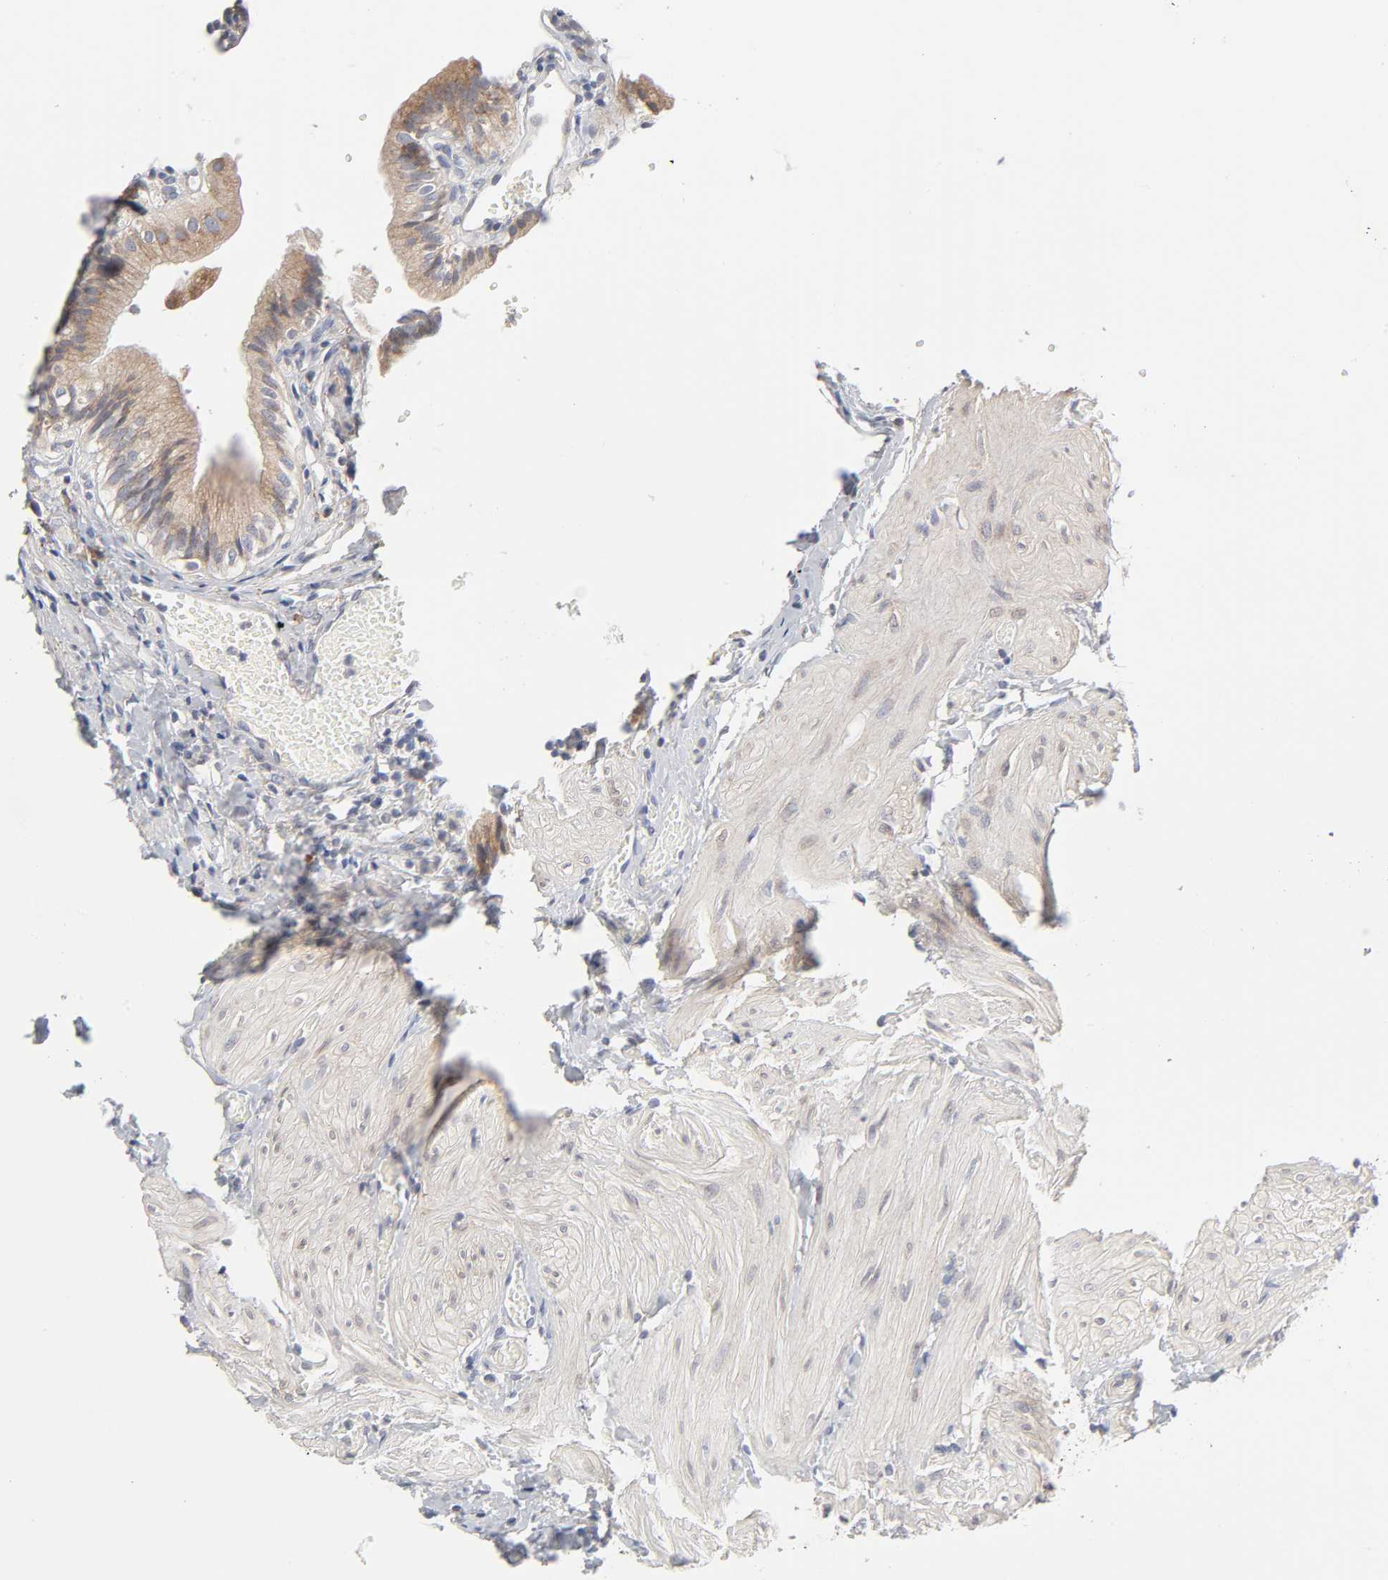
{"staining": {"intensity": "weak", "quantity": ">75%", "location": "cytoplasmic/membranous"}, "tissue": "gallbladder", "cell_type": "Glandular cells", "image_type": "normal", "snomed": [{"axis": "morphology", "description": "Normal tissue, NOS"}, {"axis": "topography", "description": "Gallbladder"}], "caption": "A histopathology image showing weak cytoplasmic/membranous staining in about >75% of glandular cells in normal gallbladder, as visualized by brown immunohistochemical staining.", "gene": "IL4R", "patient": {"sex": "male", "age": 65}}